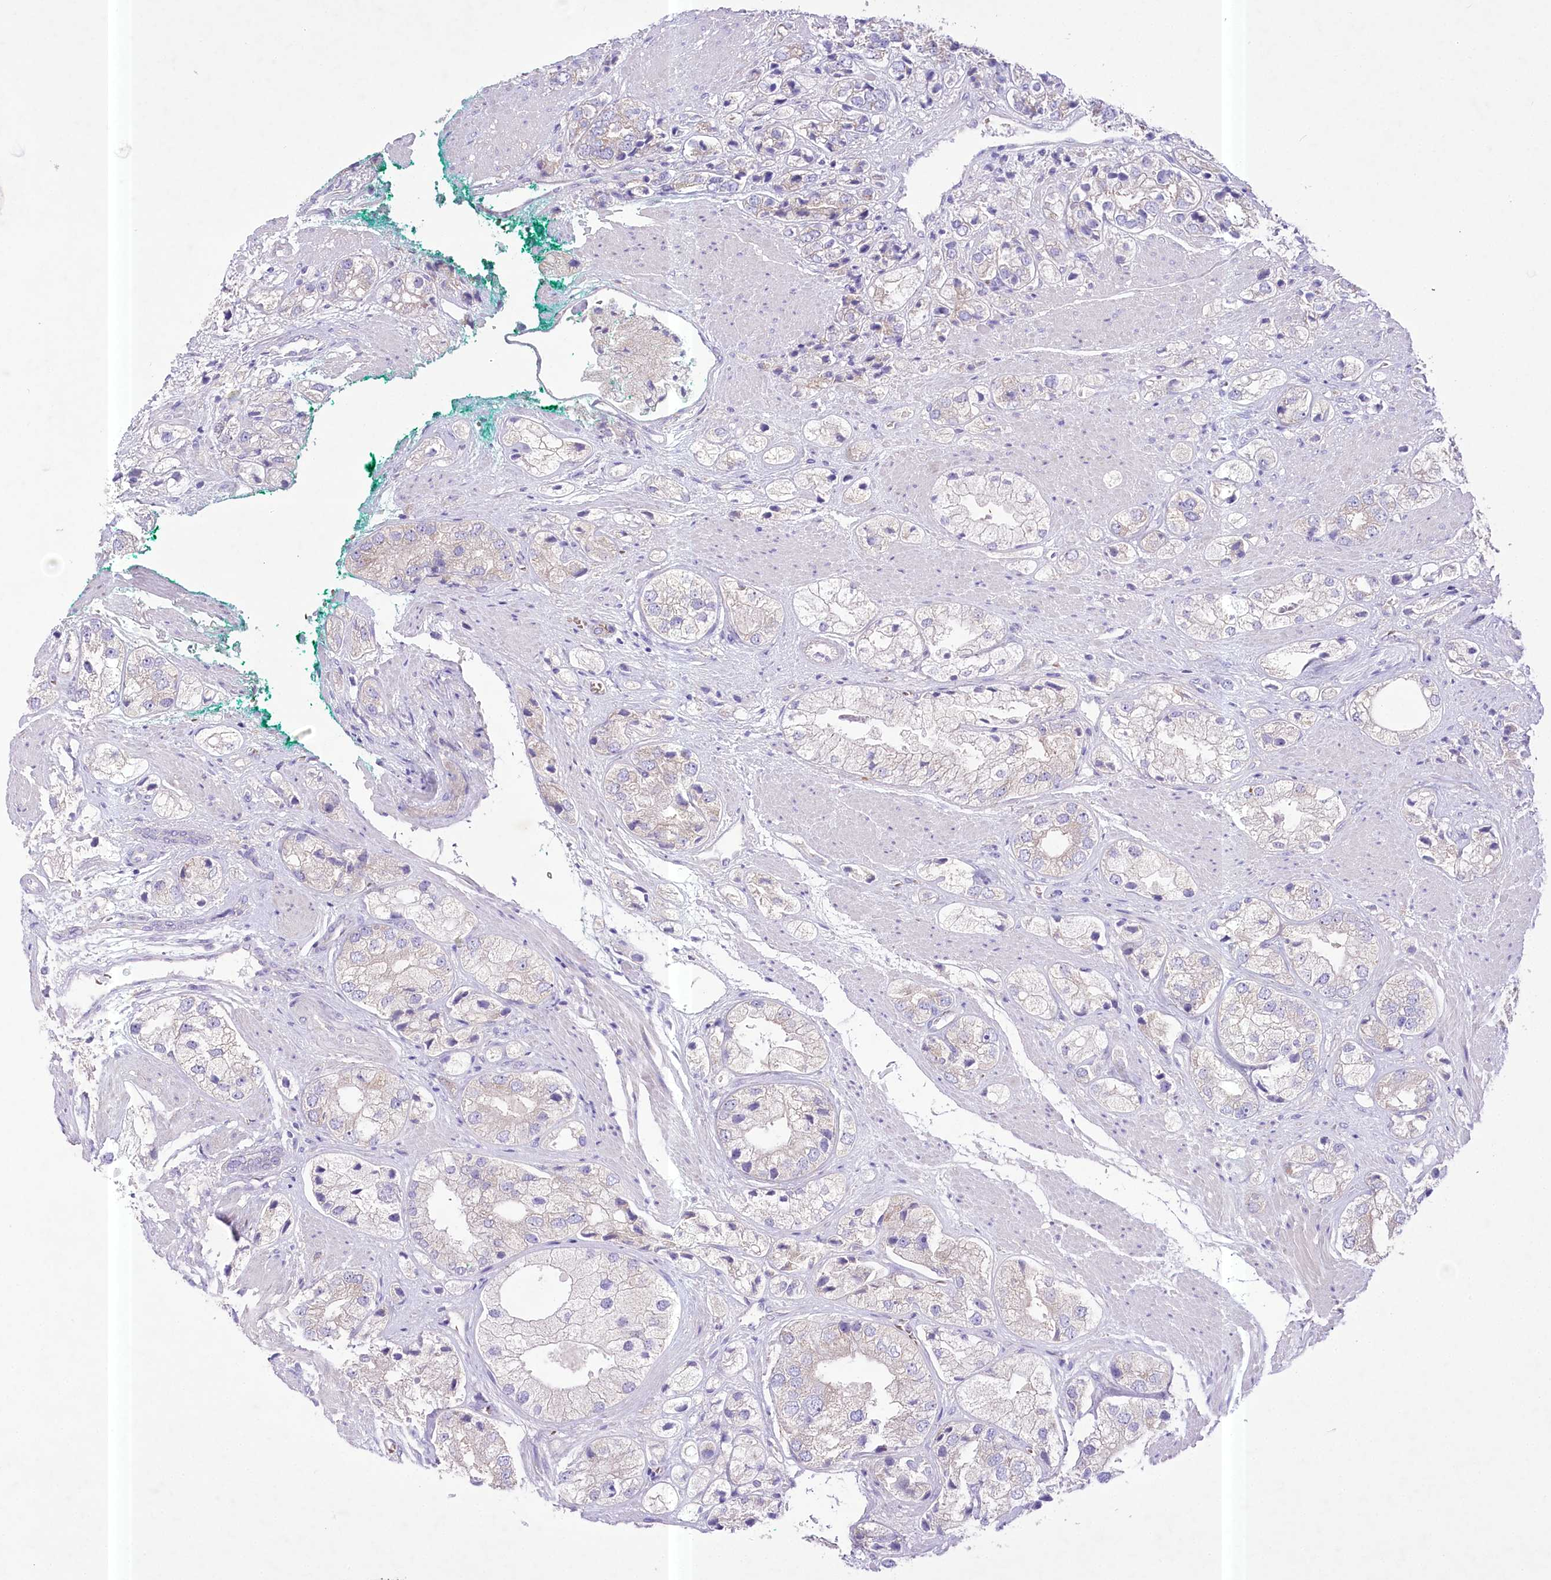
{"staining": {"intensity": "weak", "quantity": "<25%", "location": "cytoplasmic/membranous"}, "tissue": "prostate cancer", "cell_type": "Tumor cells", "image_type": "cancer", "snomed": [{"axis": "morphology", "description": "Adenocarcinoma, High grade"}, {"axis": "topography", "description": "Prostate"}], "caption": "Tumor cells are negative for protein expression in human prostate cancer. (Stains: DAB (3,3'-diaminobenzidine) immunohistochemistry with hematoxylin counter stain, Microscopy: brightfield microscopy at high magnification).", "gene": "PRSS53", "patient": {"sex": "male", "age": 50}}